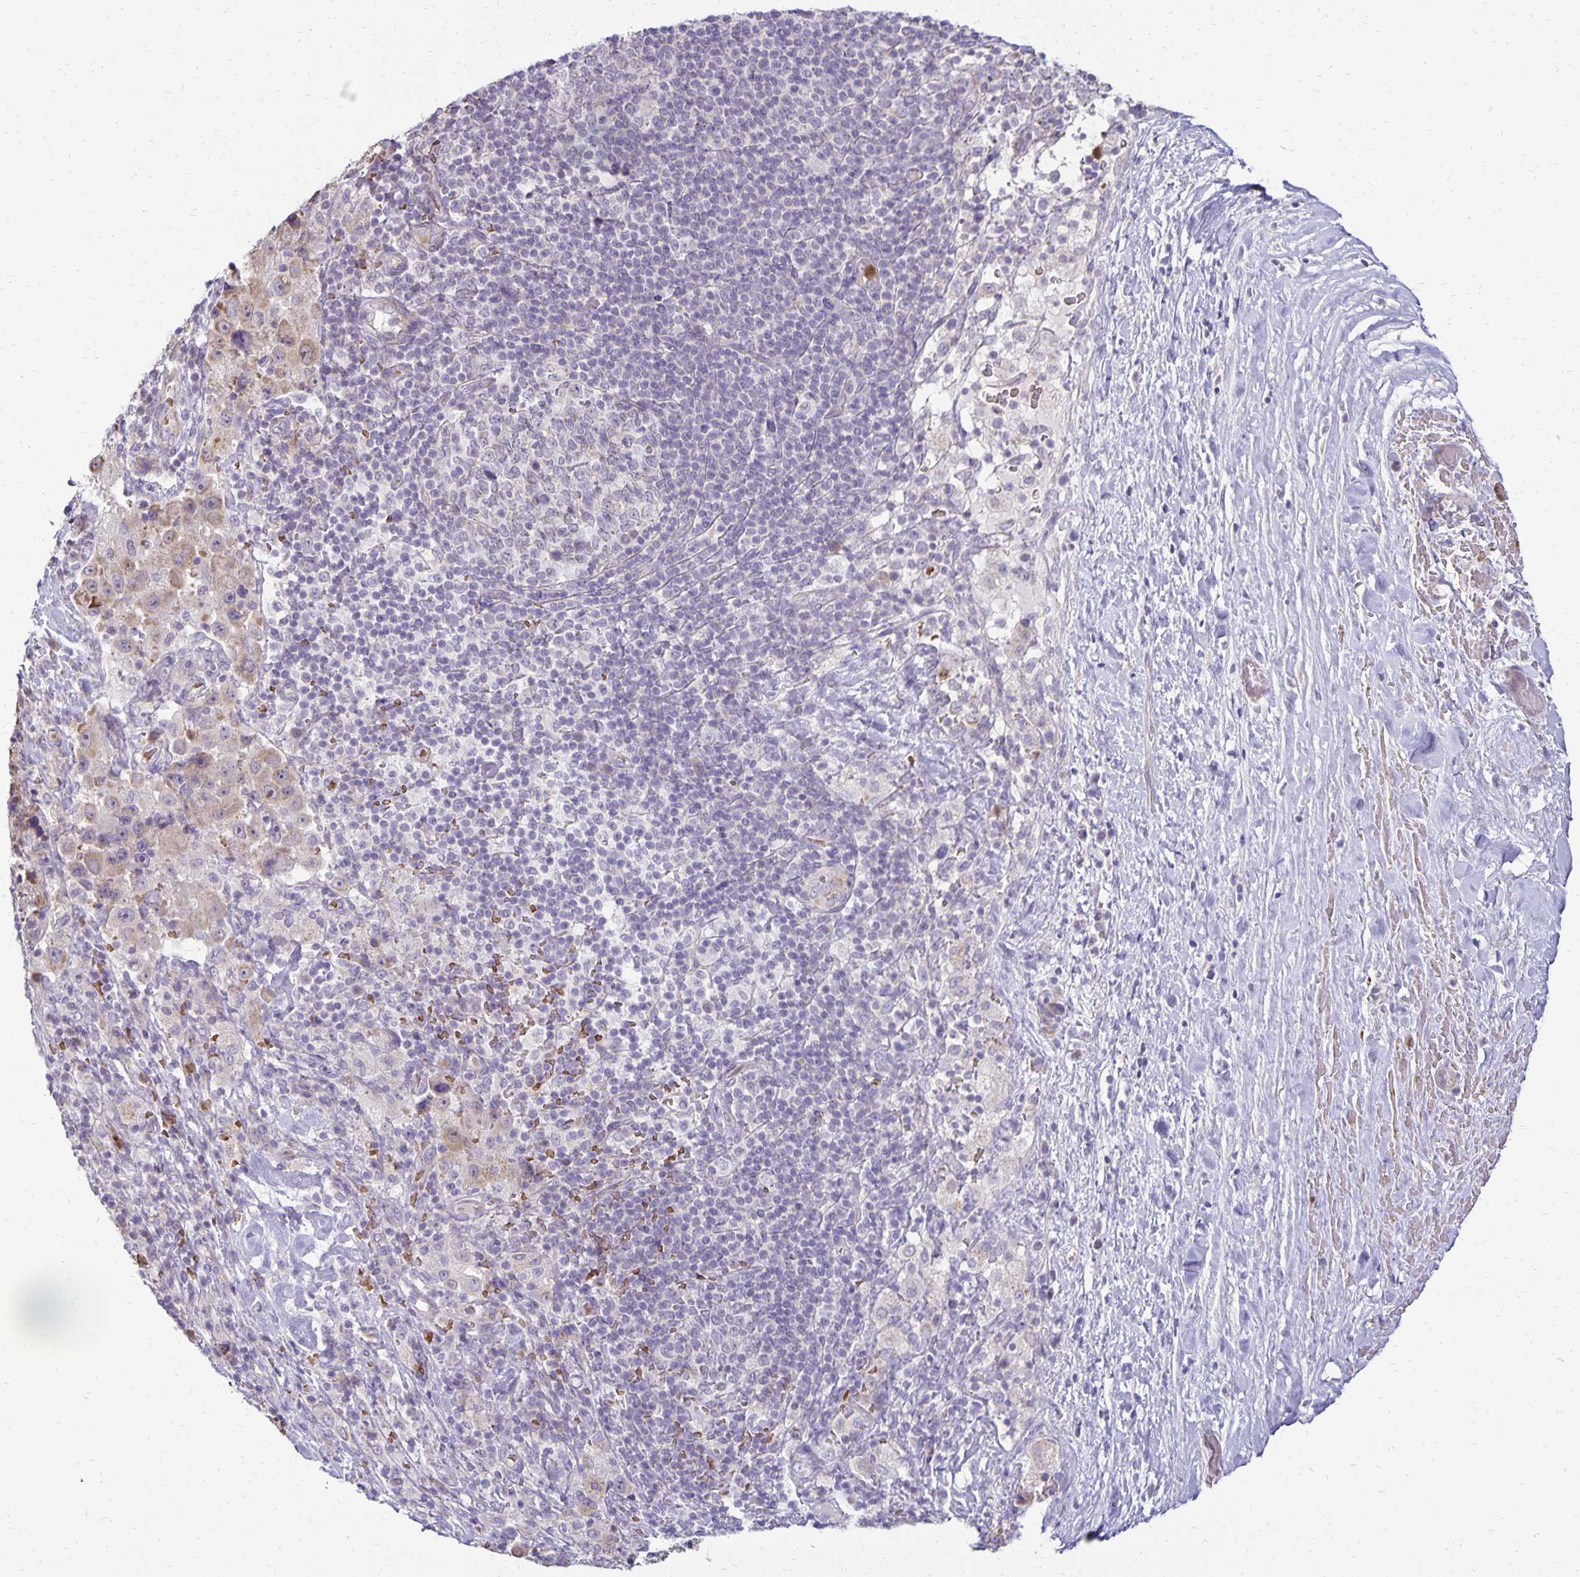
{"staining": {"intensity": "negative", "quantity": "none", "location": "none"}, "tissue": "melanoma", "cell_type": "Tumor cells", "image_type": "cancer", "snomed": [{"axis": "morphology", "description": "Malignant melanoma, Metastatic site"}, {"axis": "topography", "description": "Lymph node"}], "caption": "Melanoma stained for a protein using immunohistochemistry exhibits no positivity tumor cells.", "gene": "FN3K", "patient": {"sex": "male", "age": 62}}